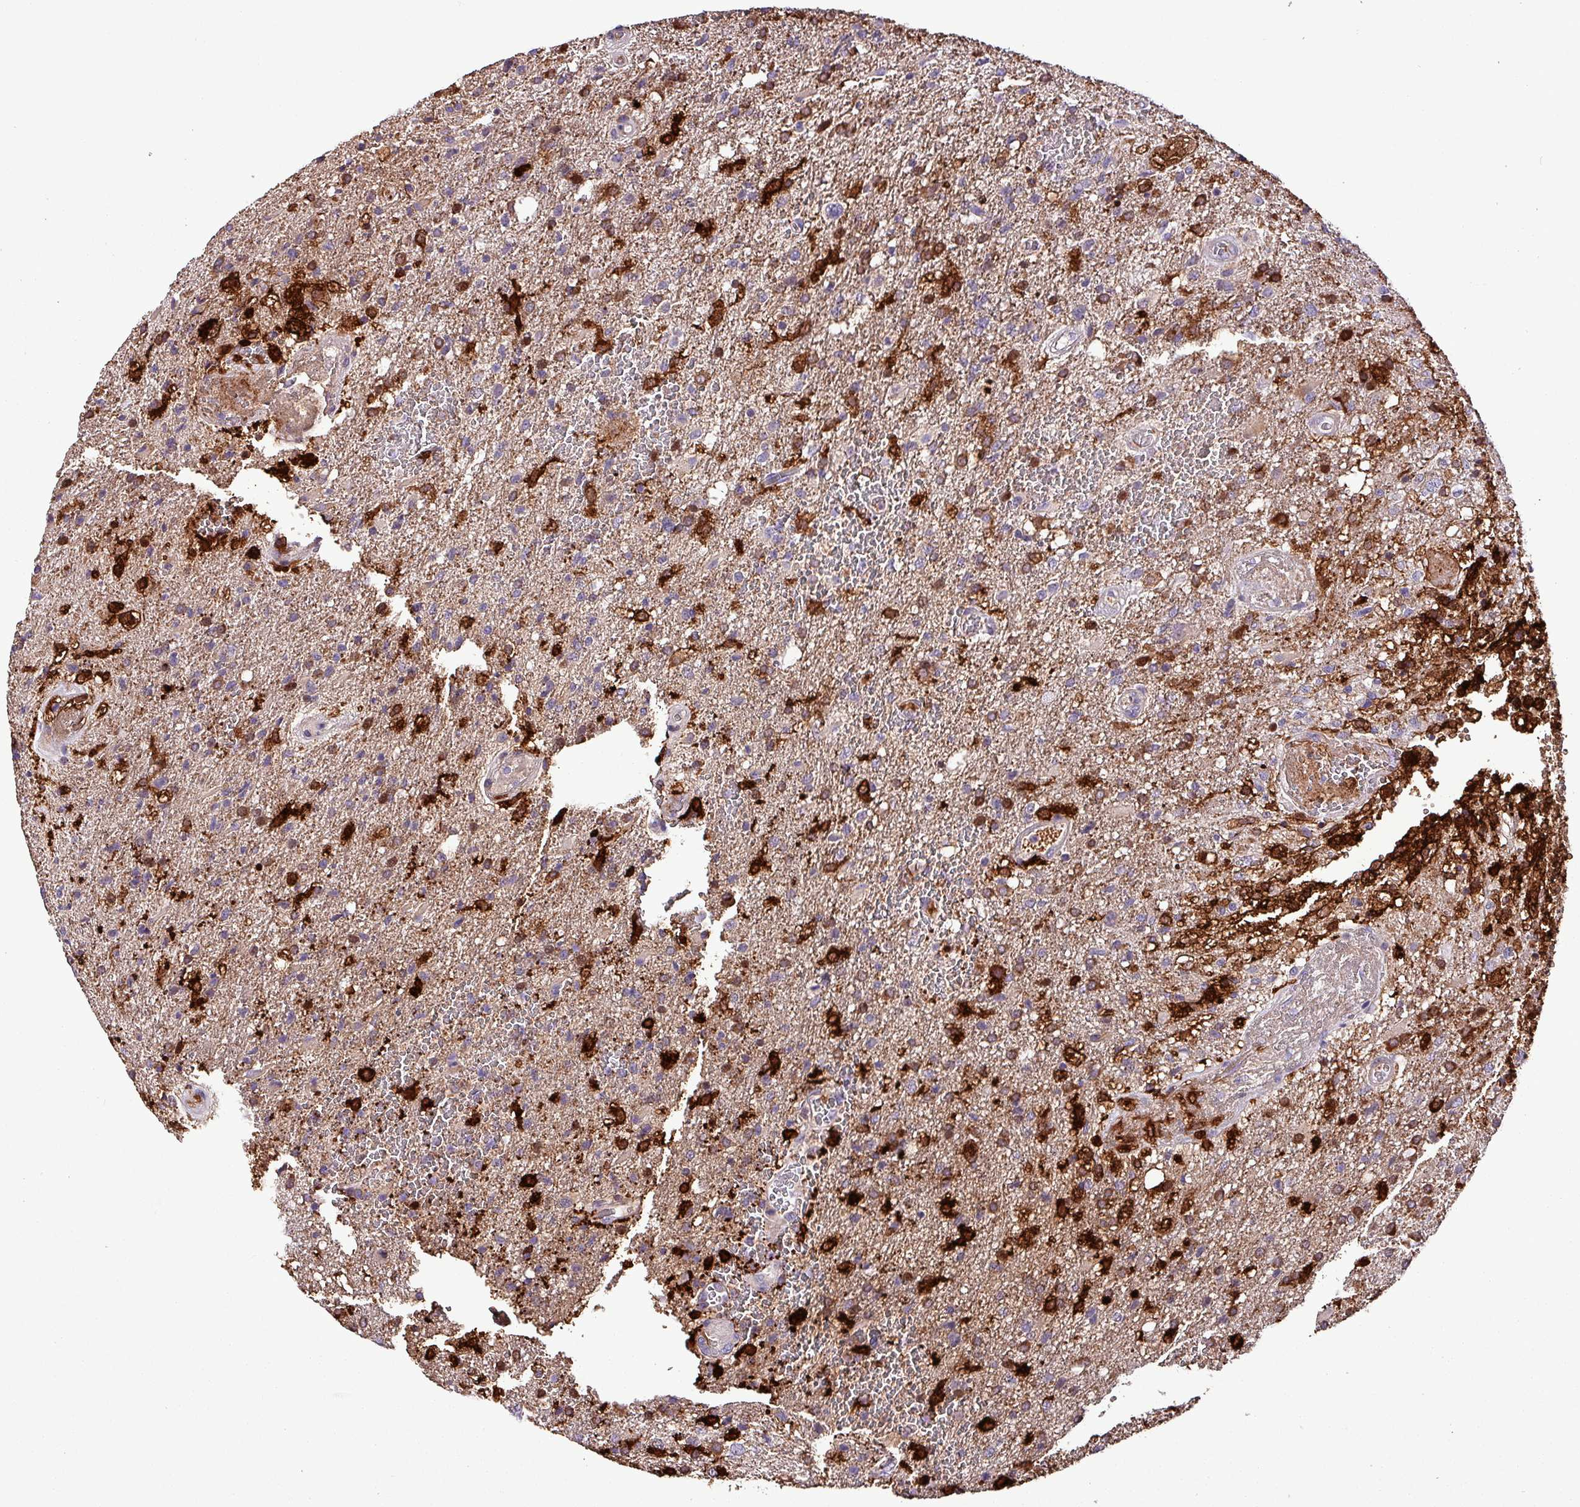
{"staining": {"intensity": "moderate", "quantity": "<25%", "location": "cytoplasmic/membranous"}, "tissue": "glioma", "cell_type": "Tumor cells", "image_type": "cancer", "snomed": [{"axis": "morphology", "description": "Glioma, malignant, High grade"}, {"axis": "topography", "description": "Brain"}], "caption": "A brown stain highlights moderate cytoplasmic/membranous expression of a protein in human malignant glioma (high-grade) tumor cells.", "gene": "SCIN", "patient": {"sex": "female", "age": 74}}